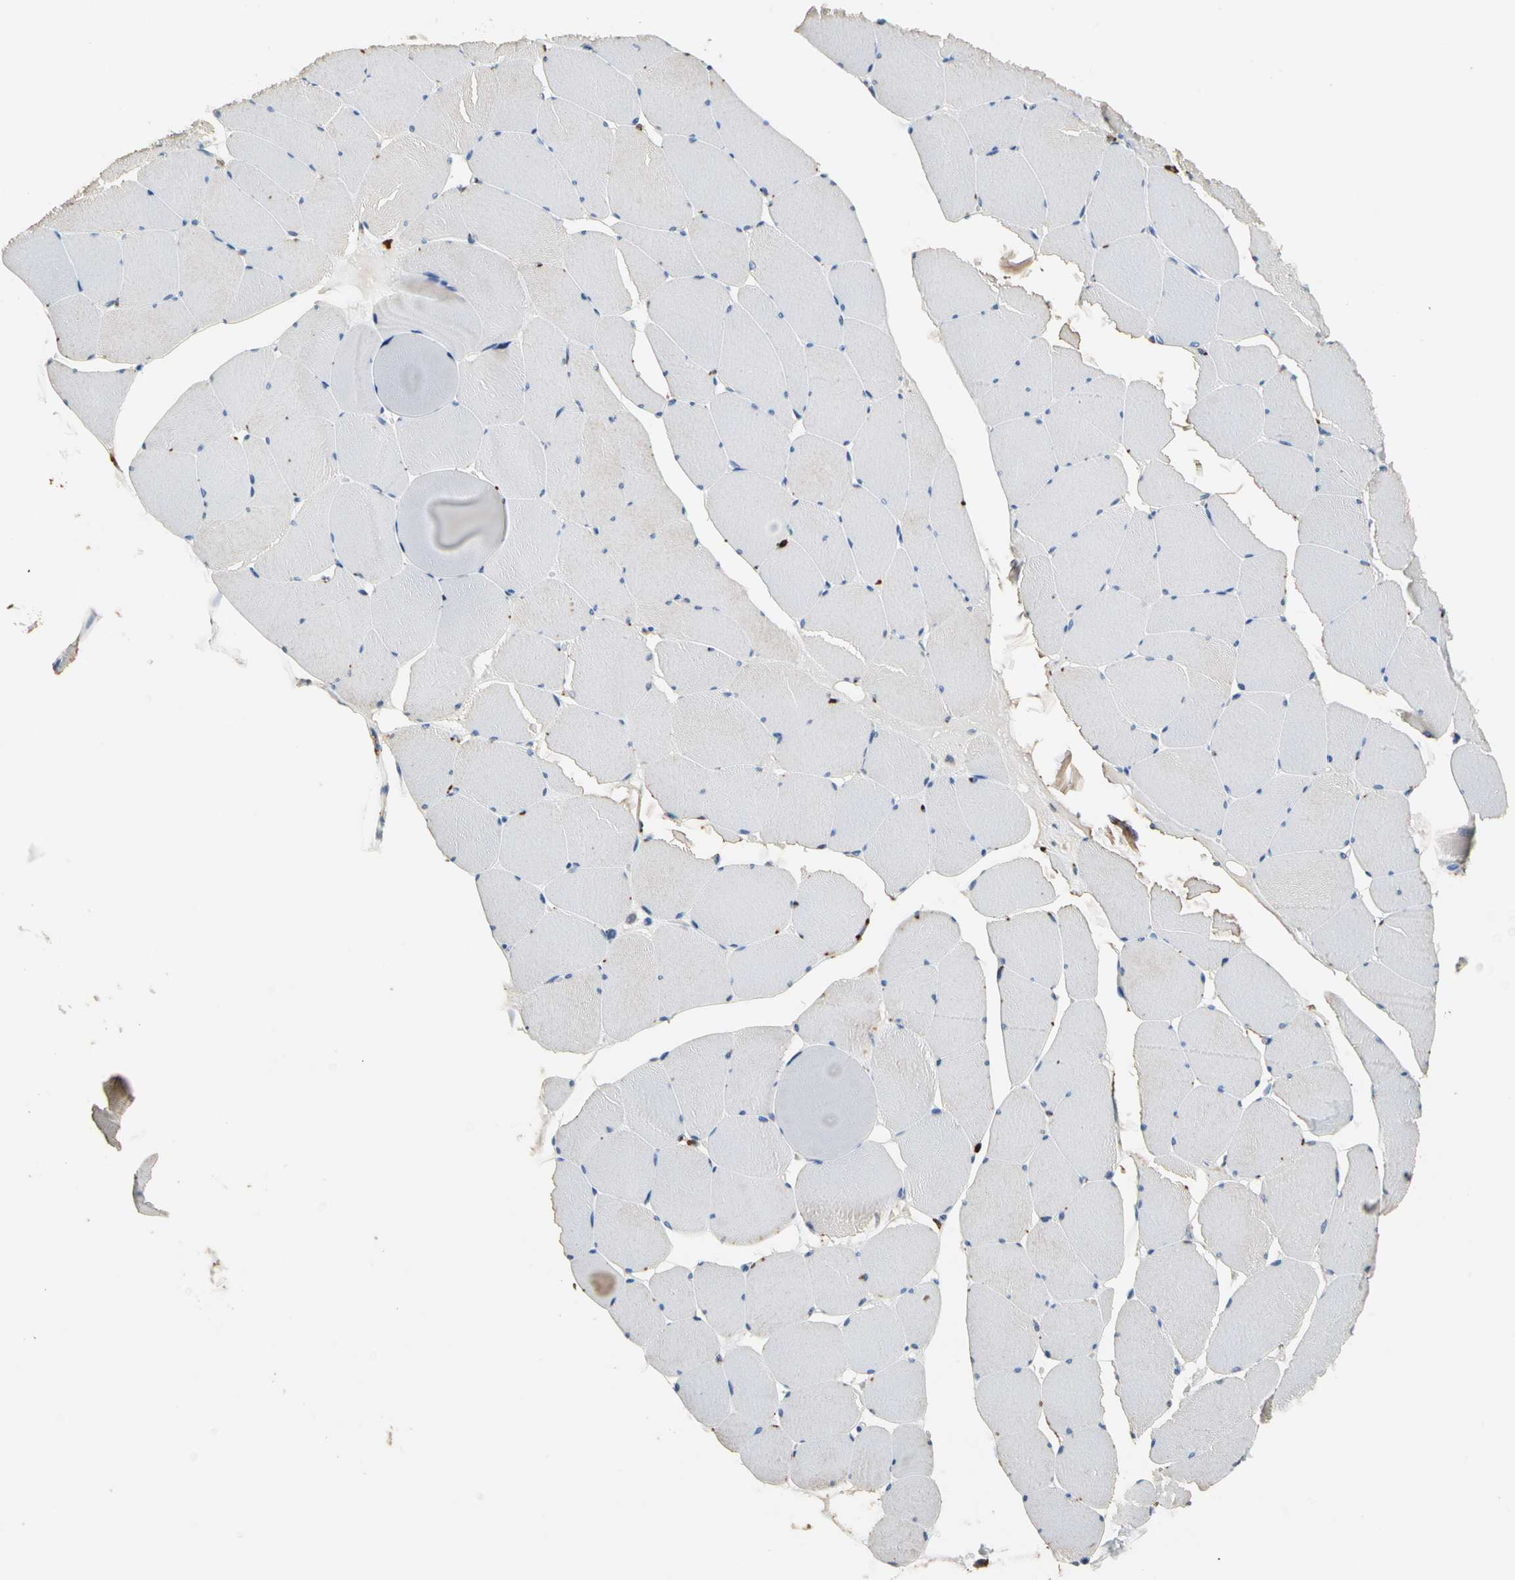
{"staining": {"intensity": "weak", "quantity": "25%-75%", "location": "cytoplasmic/membranous"}, "tissue": "skeletal muscle", "cell_type": "Myocytes", "image_type": "normal", "snomed": [{"axis": "morphology", "description": "Normal tissue, NOS"}, {"axis": "topography", "description": "Skeletal muscle"}, {"axis": "topography", "description": "Salivary gland"}], "caption": "Immunohistochemical staining of benign skeletal muscle demonstrates 25%-75% levels of weak cytoplasmic/membranous protein expression in approximately 25%-75% of myocytes.", "gene": "GM2A", "patient": {"sex": "male", "age": 62}}